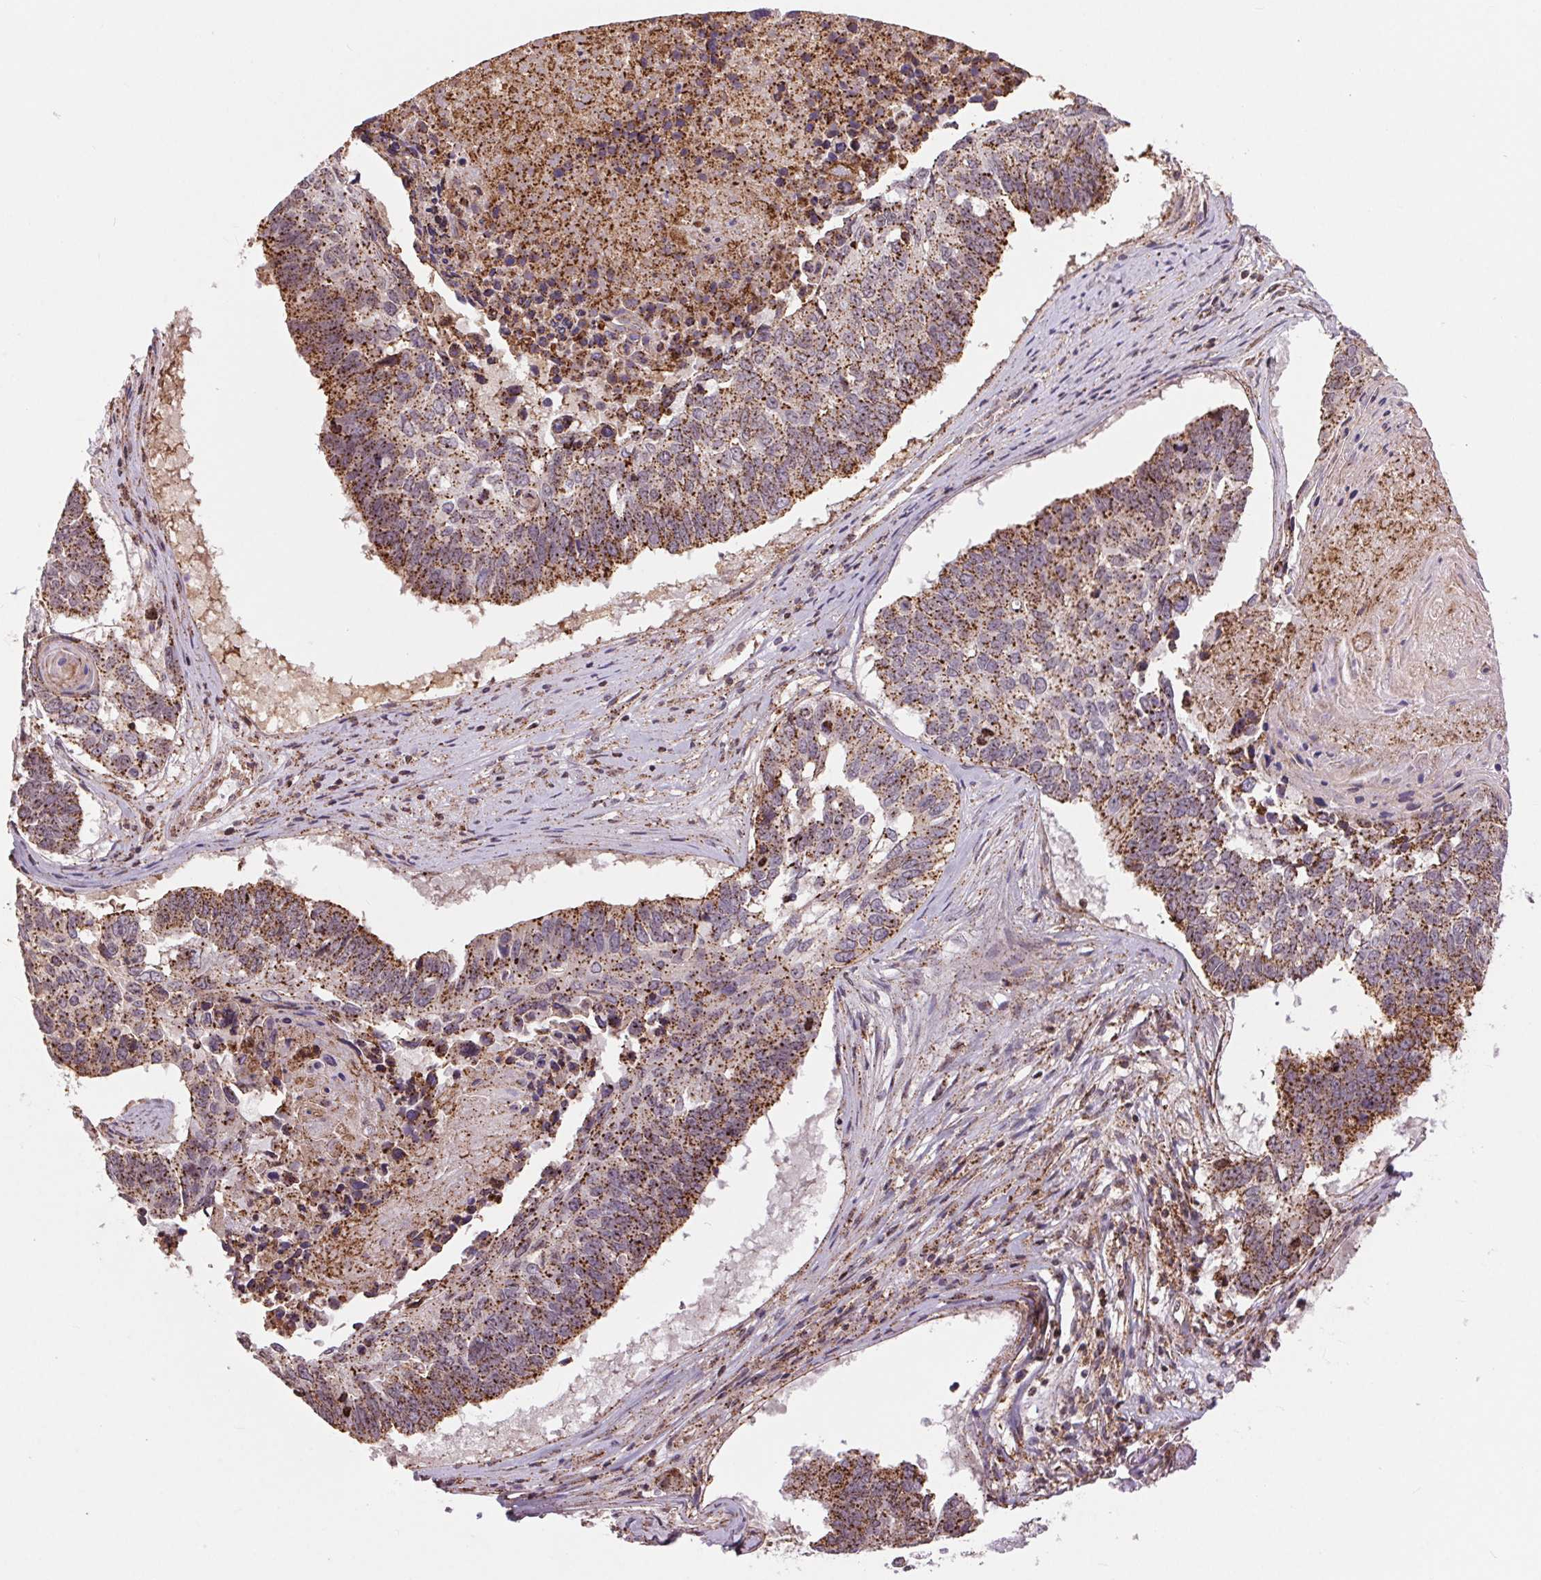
{"staining": {"intensity": "strong", "quantity": ">75%", "location": "cytoplasmic/membranous"}, "tissue": "lung cancer", "cell_type": "Tumor cells", "image_type": "cancer", "snomed": [{"axis": "morphology", "description": "Squamous cell carcinoma, NOS"}, {"axis": "topography", "description": "Lung"}], "caption": "Immunohistochemical staining of human squamous cell carcinoma (lung) exhibits strong cytoplasmic/membranous protein positivity in about >75% of tumor cells.", "gene": "CHMP4B", "patient": {"sex": "male", "age": 73}}